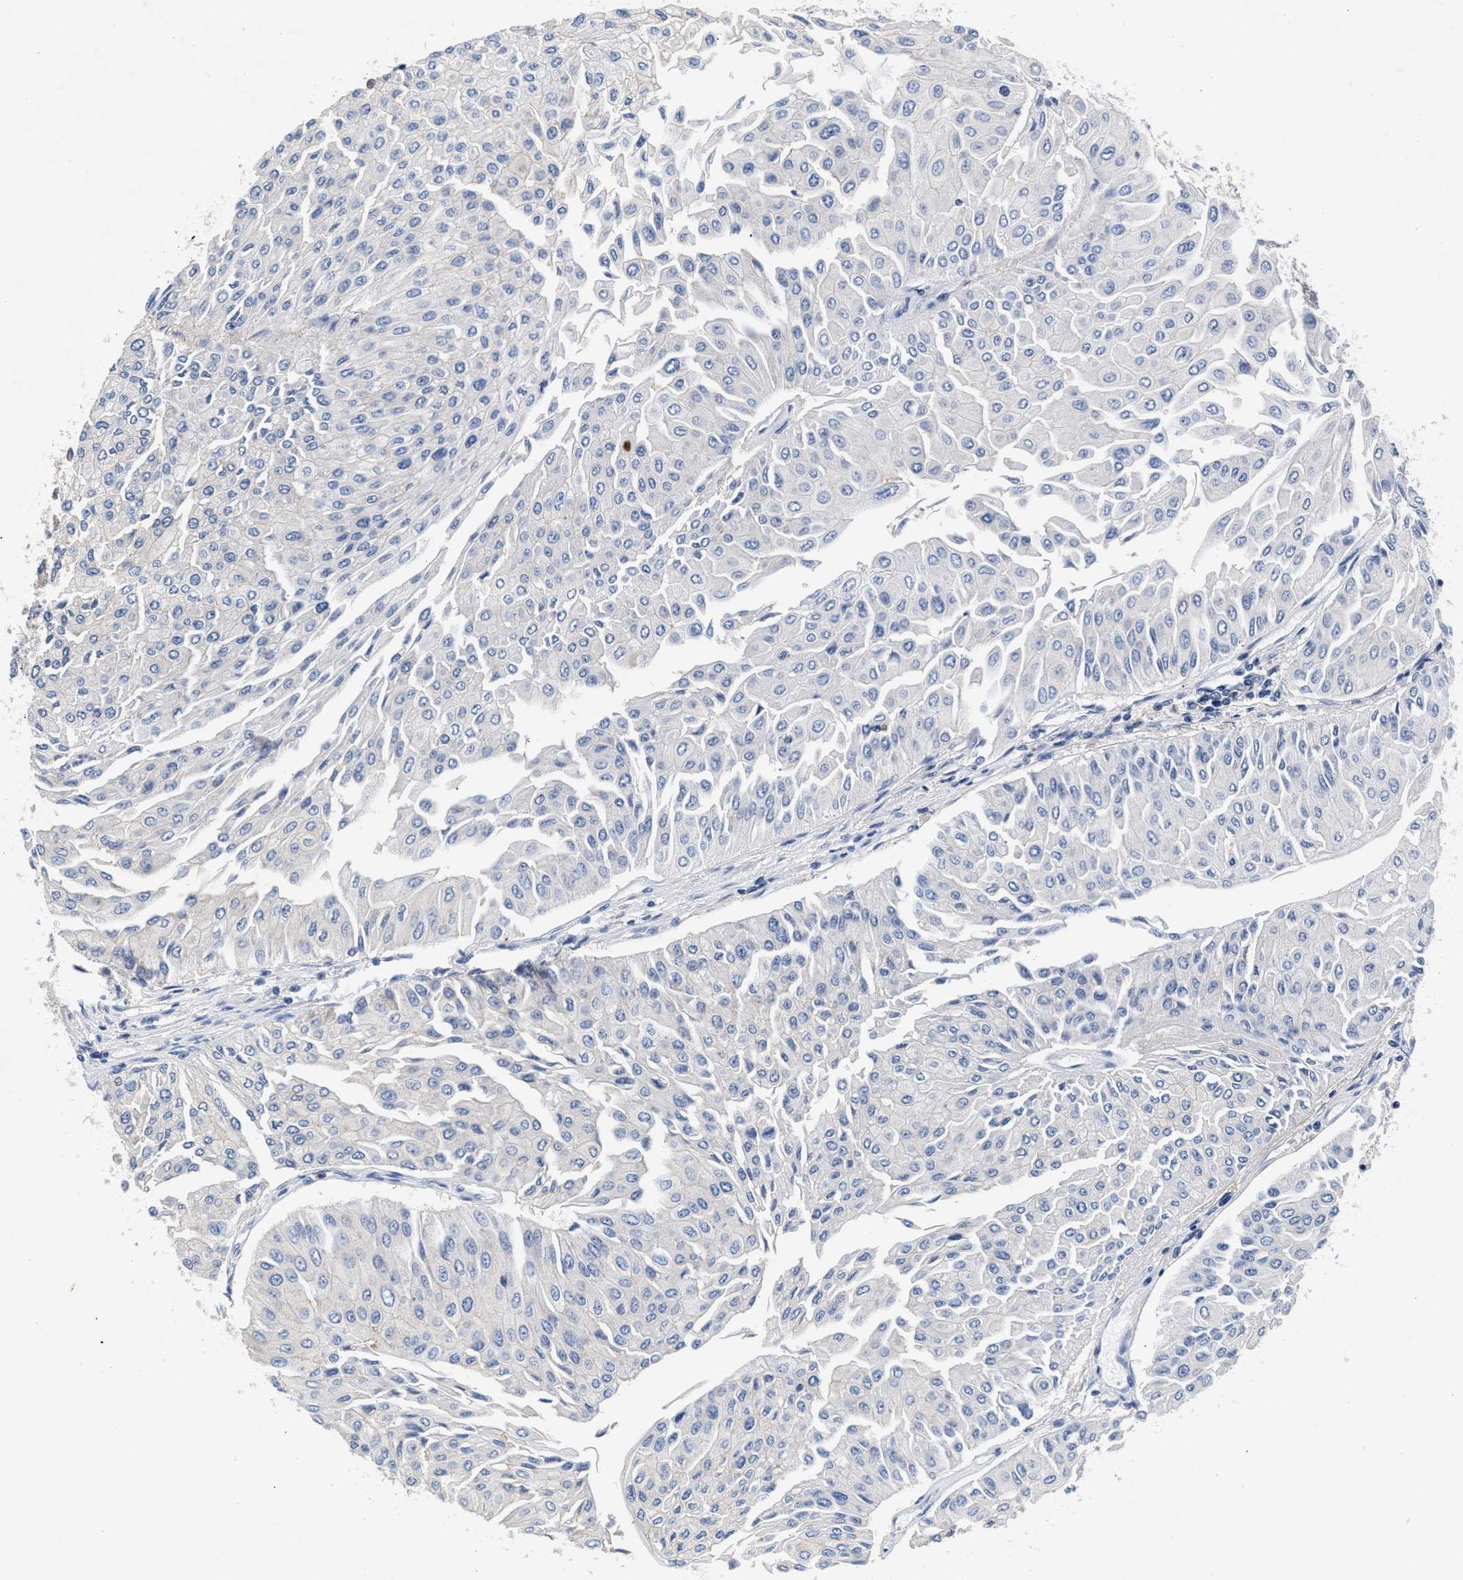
{"staining": {"intensity": "weak", "quantity": "<25%", "location": "cytoplasmic/membranous"}, "tissue": "urothelial cancer", "cell_type": "Tumor cells", "image_type": "cancer", "snomed": [{"axis": "morphology", "description": "Urothelial carcinoma, Low grade"}, {"axis": "topography", "description": "Urinary bladder"}], "caption": "IHC photomicrograph of human urothelial carcinoma (low-grade) stained for a protein (brown), which reveals no positivity in tumor cells.", "gene": "GNAI3", "patient": {"sex": "male", "age": 67}}